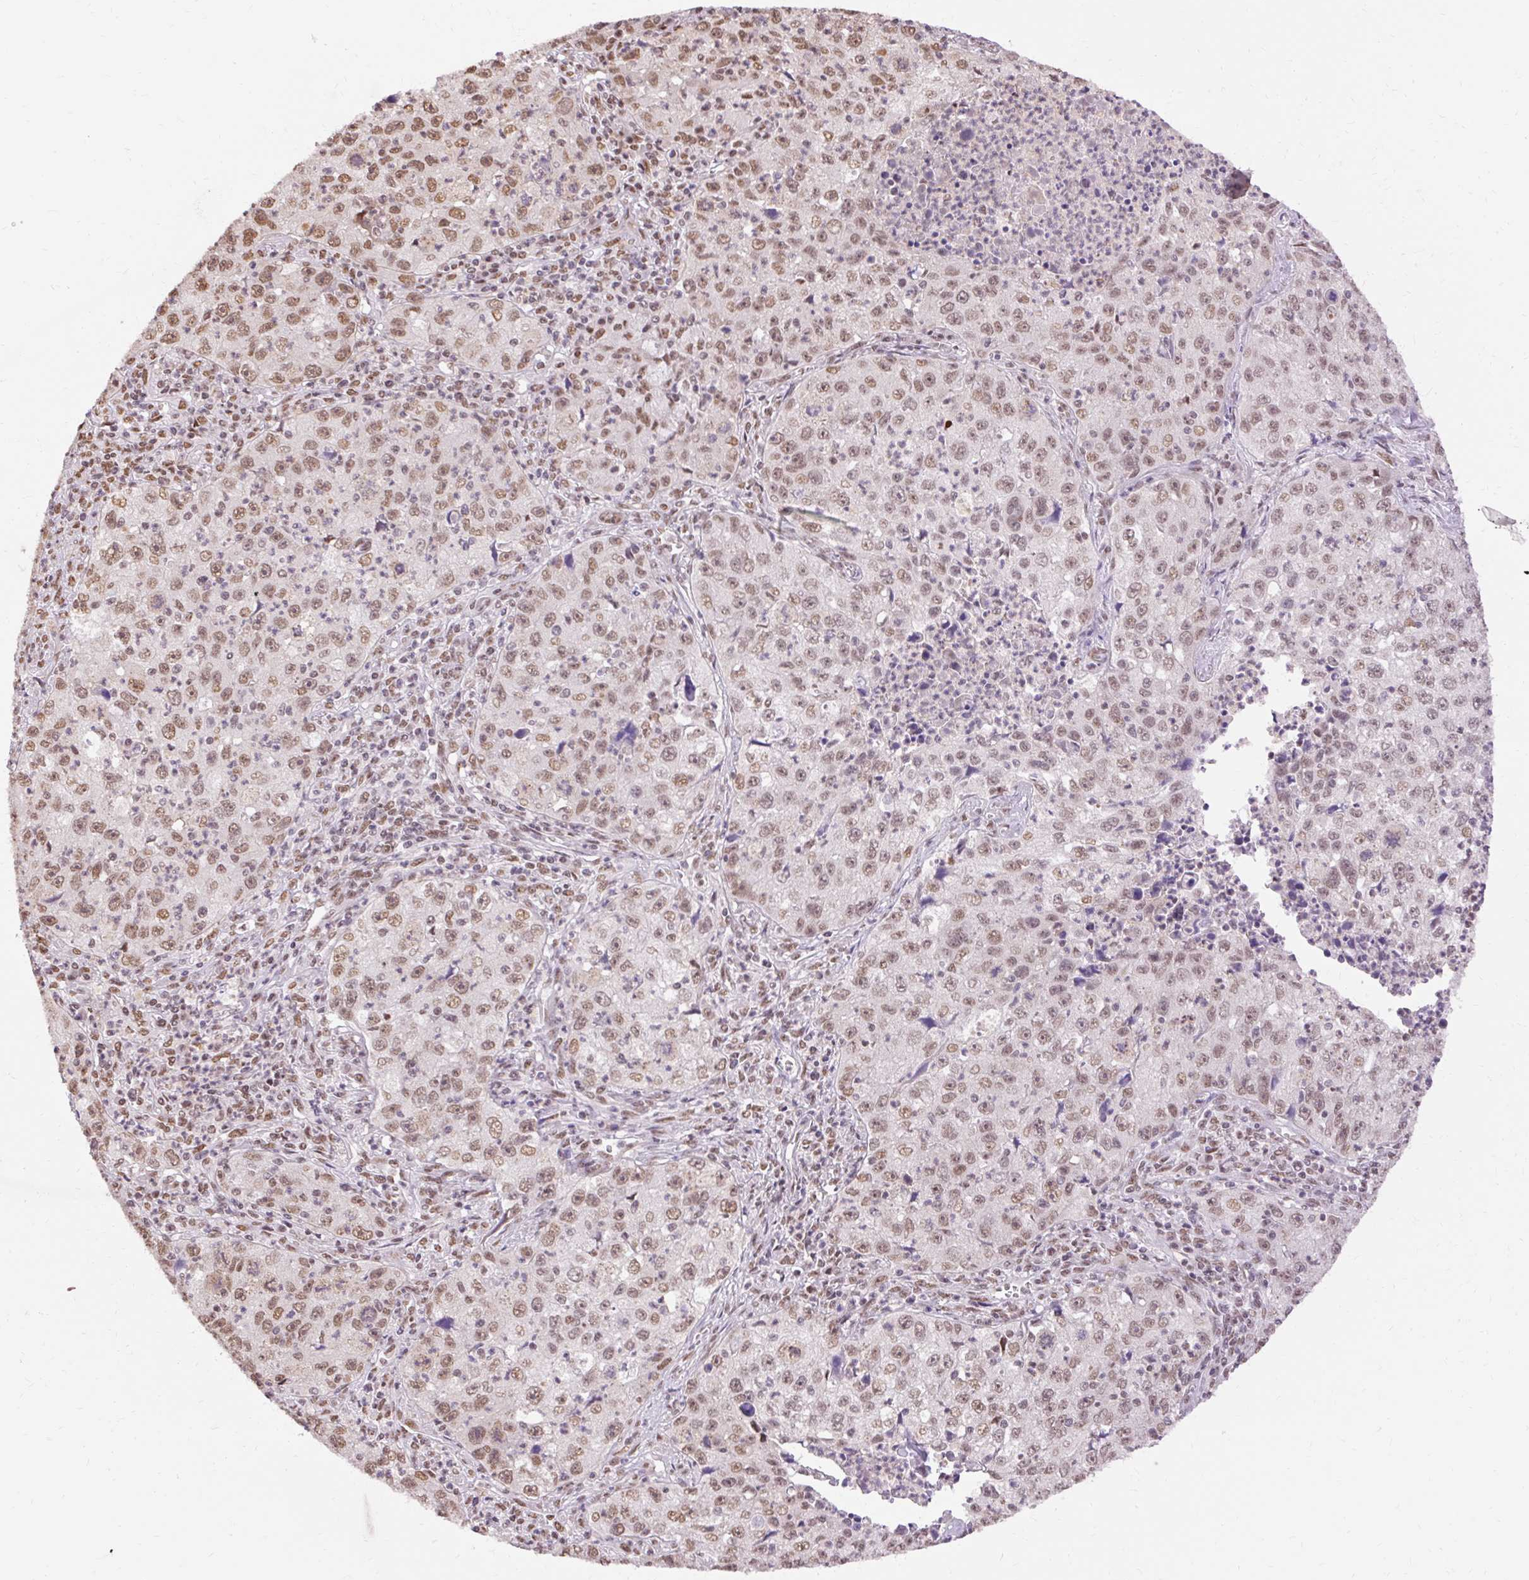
{"staining": {"intensity": "moderate", "quantity": ">75%", "location": "nuclear"}, "tissue": "lung cancer", "cell_type": "Tumor cells", "image_type": "cancer", "snomed": [{"axis": "morphology", "description": "Squamous cell carcinoma, NOS"}, {"axis": "topography", "description": "Lung"}], "caption": "This is an image of immunohistochemistry staining of lung cancer, which shows moderate positivity in the nuclear of tumor cells.", "gene": "NPIPB12", "patient": {"sex": "male", "age": 71}}